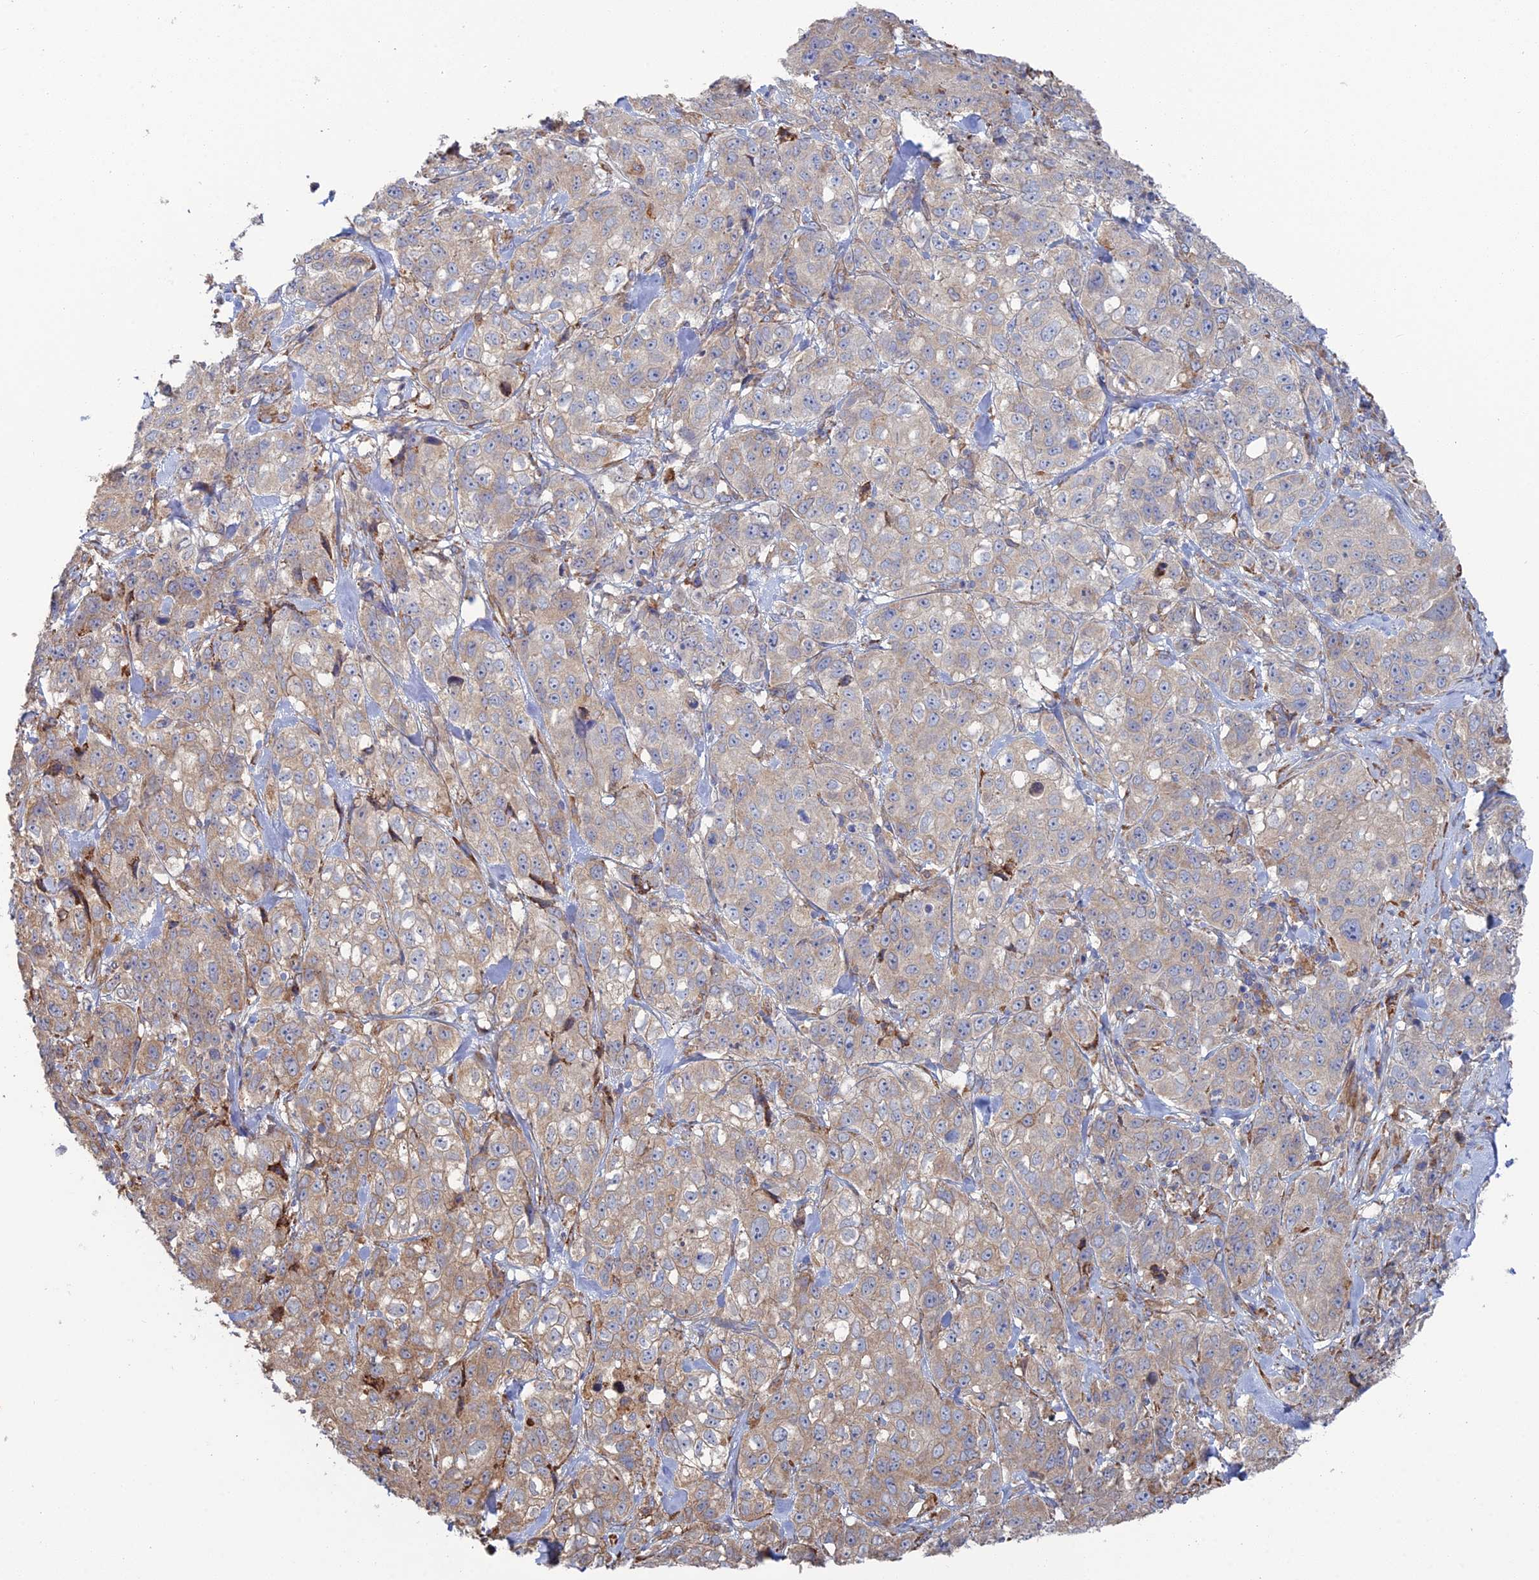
{"staining": {"intensity": "moderate", "quantity": "<25%", "location": "cytoplasmic/membranous"}, "tissue": "stomach cancer", "cell_type": "Tumor cells", "image_type": "cancer", "snomed": [{"axis": "morphology", "description": "Adenocarcinoma, NOS"}, {"axis": "topography", "description": "Stomach"}], "caption": "Protein expression analysis of human stomach cancer (adenocarcinoma) reveals moderate cytoplasmic/membranous expression in approximately <25% of tumor cells. The protein of interest is stained brown, and the nuclei are stained in blue (DAB (3,3'-diaminobenzidine) IHC with brightfield microscopy, high magnification).", "gene": "TRAPPC6A", "patient": {"sex": "male", "age": 48}}